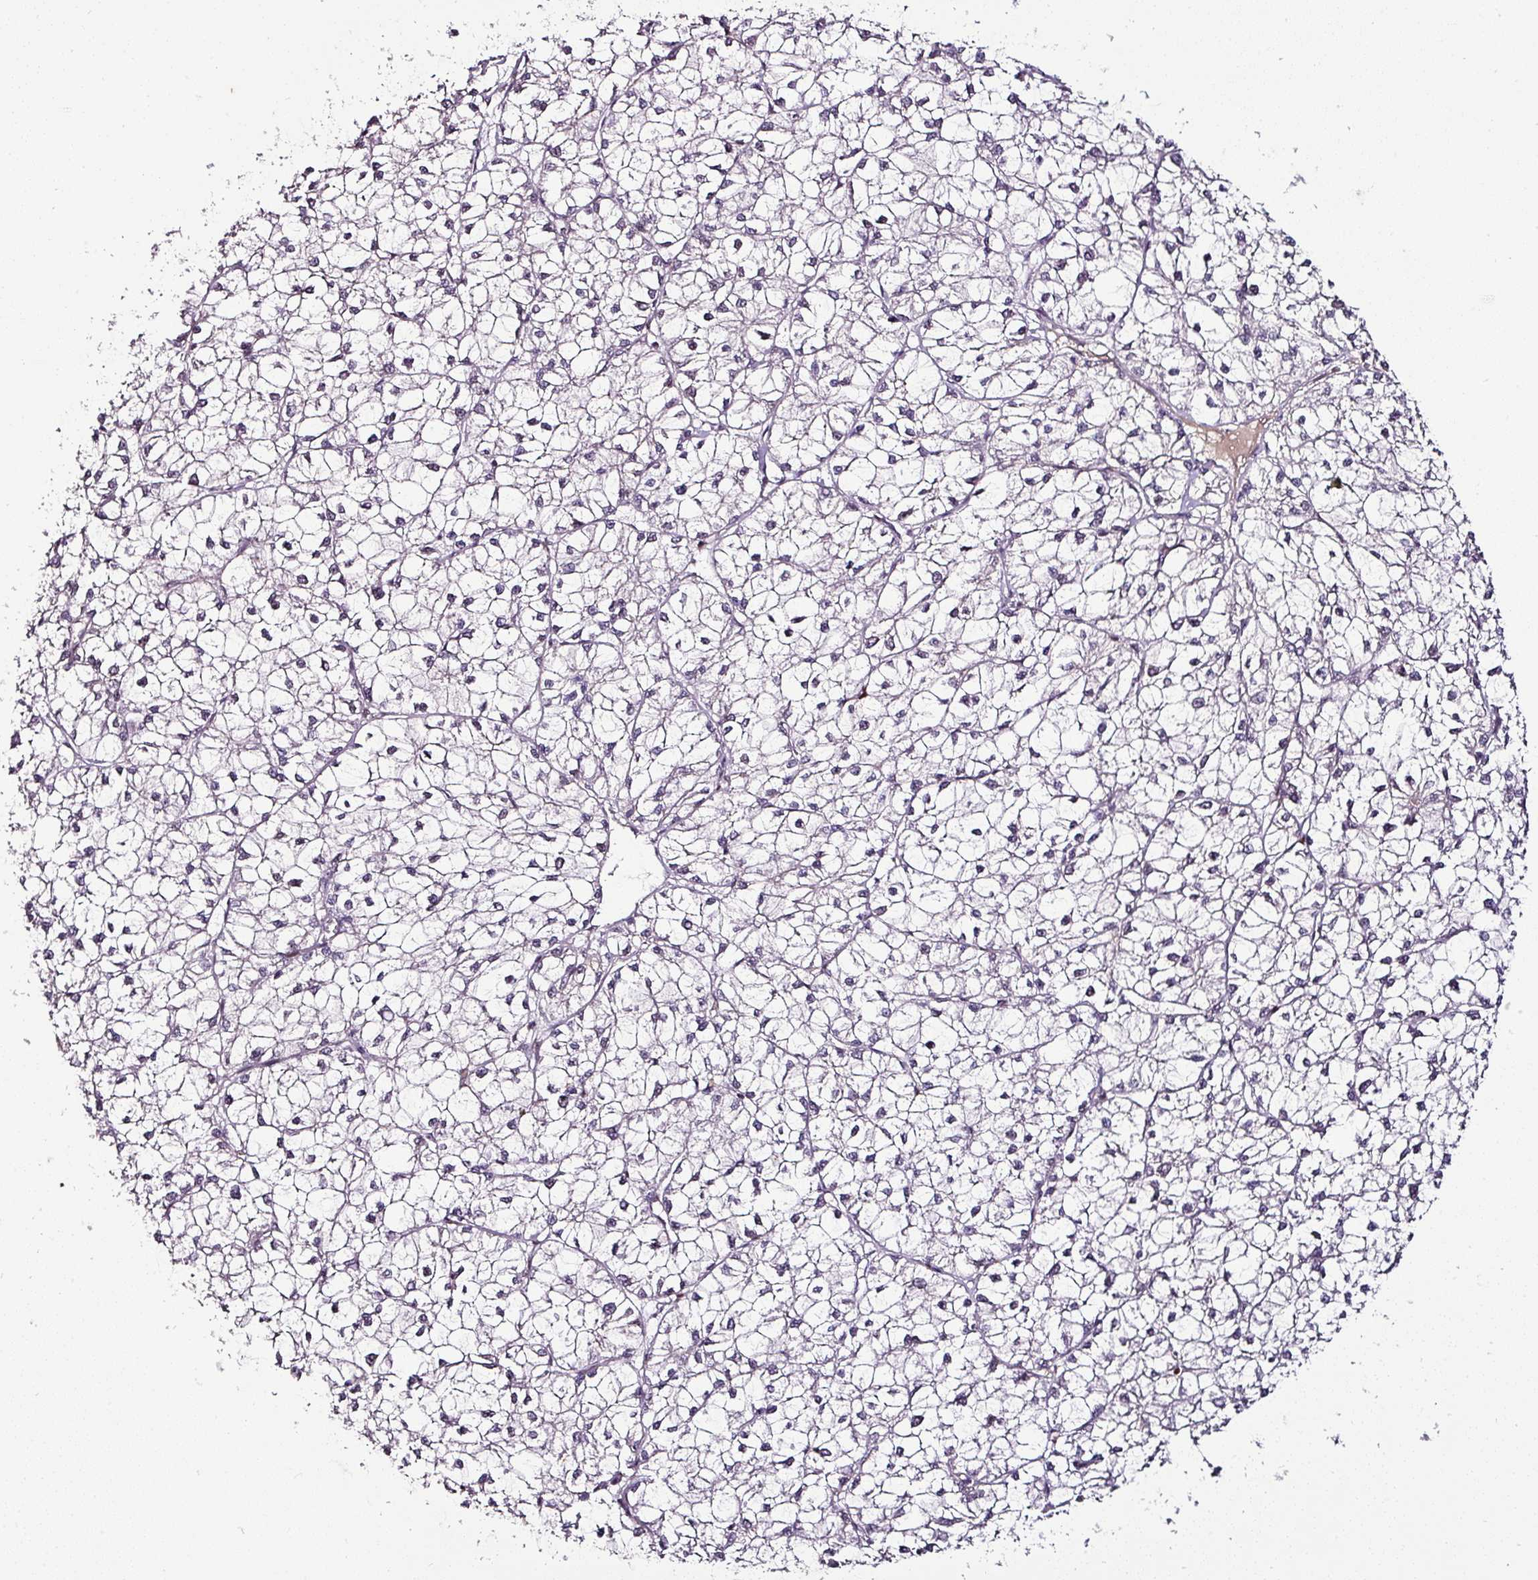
{"staining": {"intensity": "negative", "quantity": "none", "location": "none"}, "tissue": "liver cancer", "cell_type": "Tumor cells", "image_type": "cancer", "snomed": [{"axis": "morphology", "description": "Carcinoma, Hepatocellular, NOS"}, {"axis": "topography", "description": "Liver"}], "caption": "Immunohistochemistry (IHC) photomicrograph of liver cancer (hepatocellular carcinoma) stained for a protein (brown), which reveals no expression in tumor cells. The staining was performed using DAB (3,3'-diaminobenzidine) to visualize the protein expression in brown, while the nuclei were stained in blue with hematoxylin (Magnification: 20x).", "gene": "KLF16", "patient": {"sex": "female", "age": 43}}